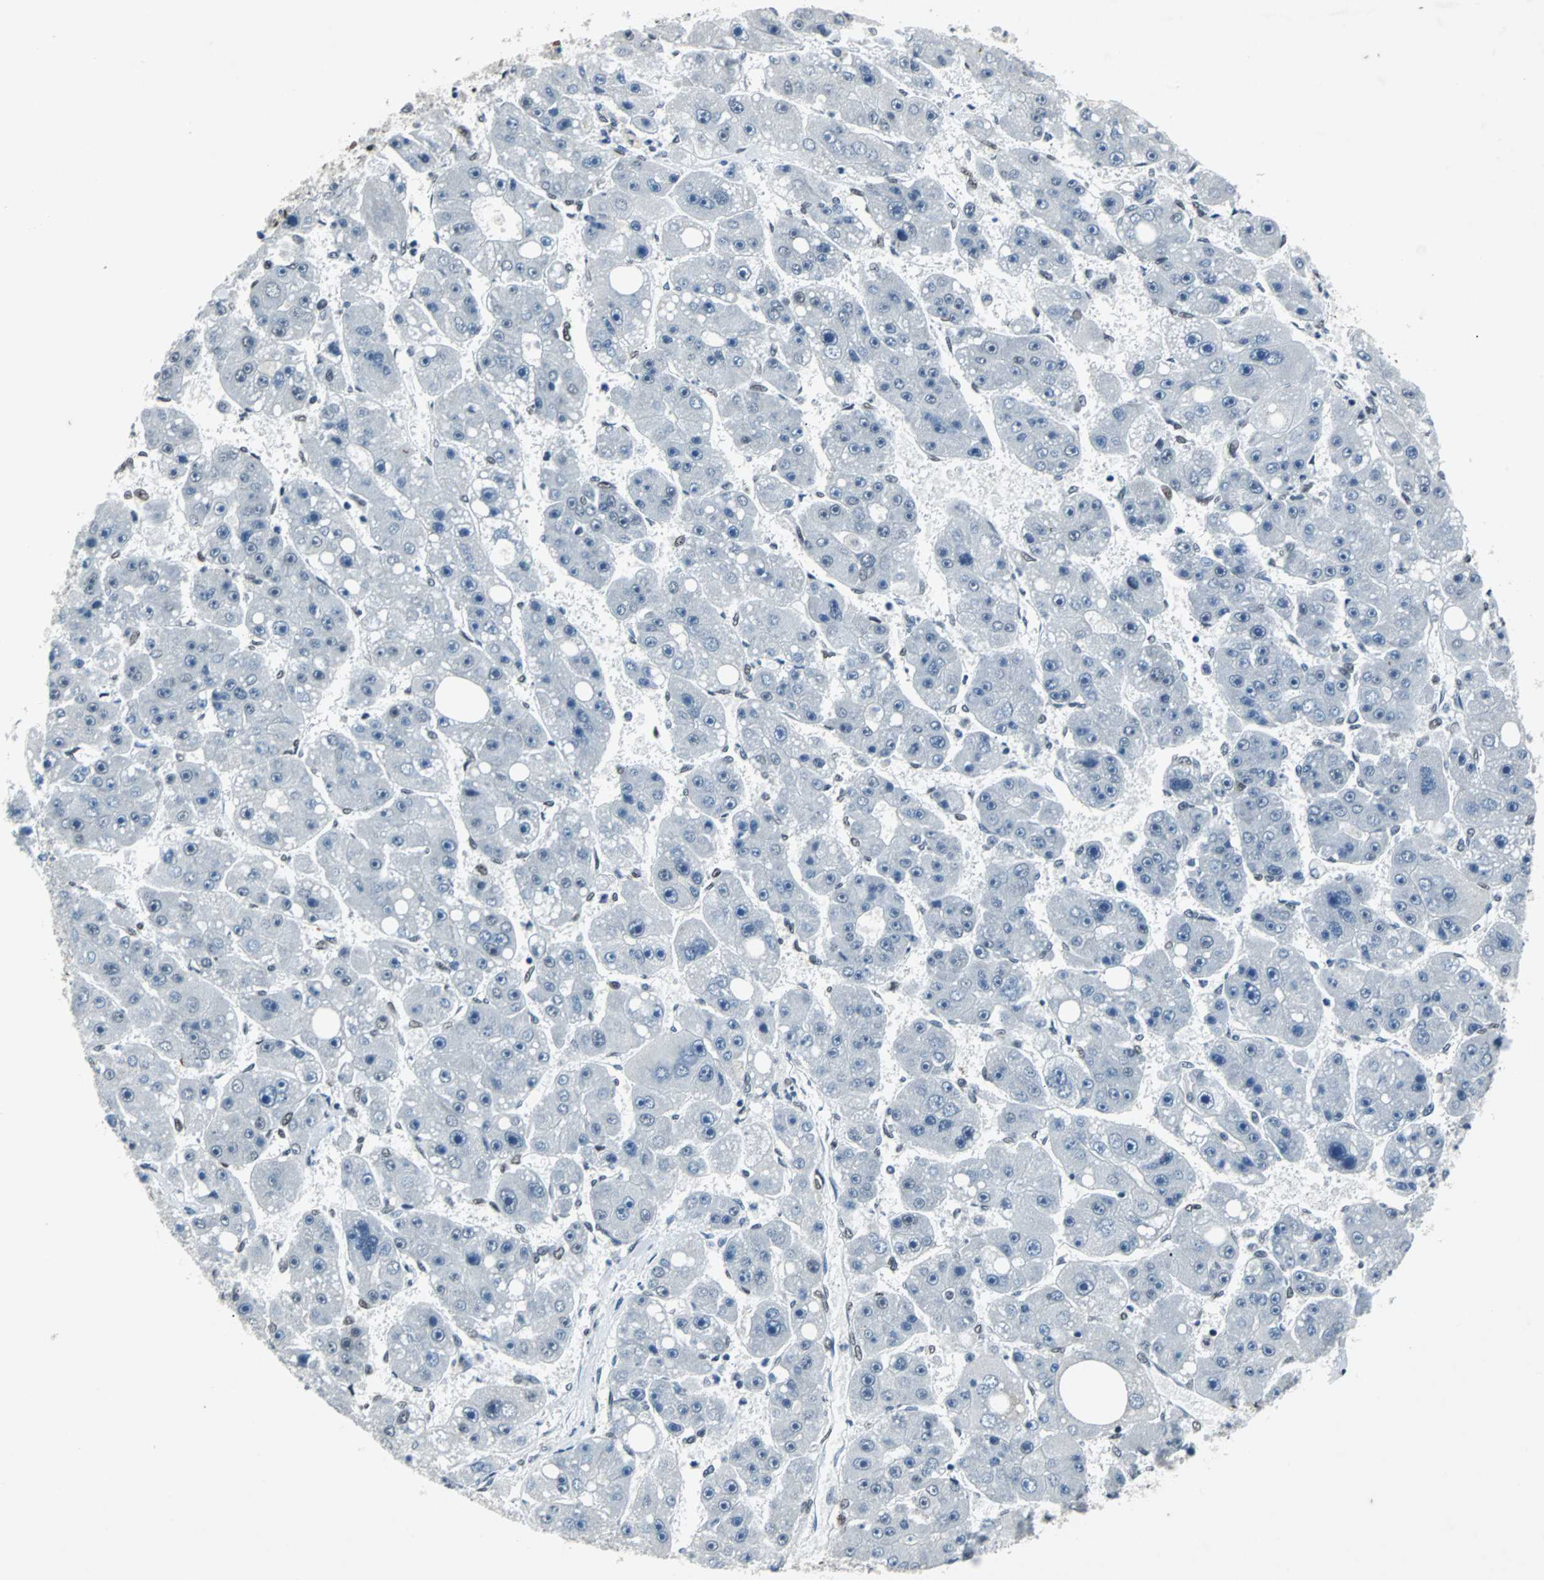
{"staining": {"intensity": "negative", "quantity": "none", "location": "none"}, "tissue": "liver cancer", "cell_type": "Tumor cells", "image_type": "cancer", "snomed": [{"axis": "morphology", "description": "Carcinoma, Hepatocellular, NOS"}, {"axis": "topography", "description": "Liver"}], "caption": "This micrograph is of liver cancer (hepatocellular carcinoma) stained with IHC to label a protein in brown with the nuclei are counter-stained blue. There is no staining in tumor cells.", "gene": "GATAD2A", "patient": {"sex": "female", "age": 61}}